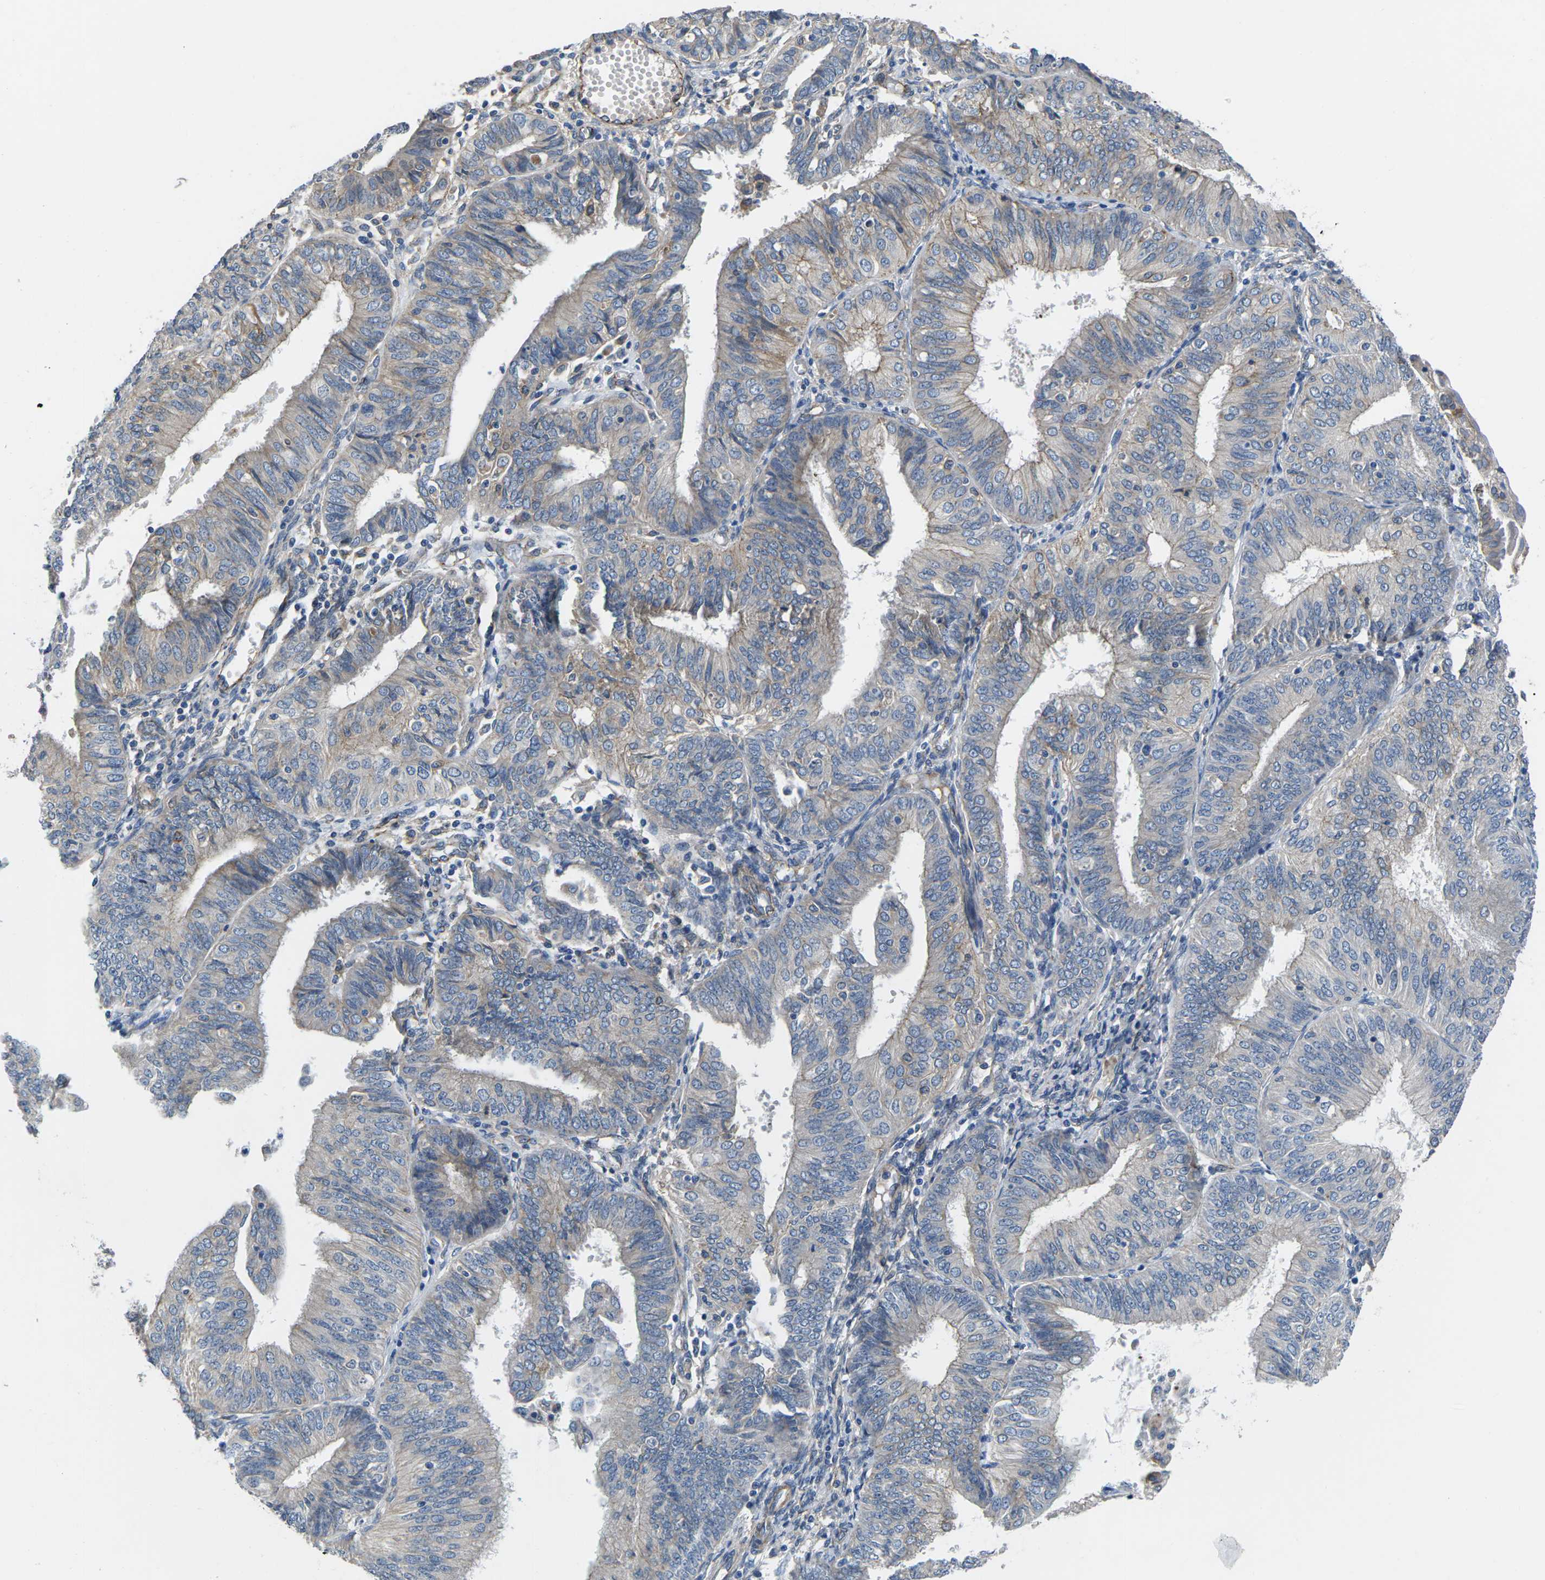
{"staining": {"intensity": "weak", "quantity": "25%-75%", "location": "cytoplasmic/membranous"}, "tissue": "endometrial cancer", "cell_type": "Tumor cells", "image_type": "cancer", "snomed": [{"axis": "morphology", "description": "Adenocarcinoma, NOS"}, {"axis": "topography", "description": "Endometrium"}], "caption": "The micrograph reveals staining of adenocarcinoma (endometrial), revealing weak cytoplasmic/membranous protein staining (brown color) within tumor cells.", "gene": "CTNND1", "patient": {"sex": "female", "age": 58}}